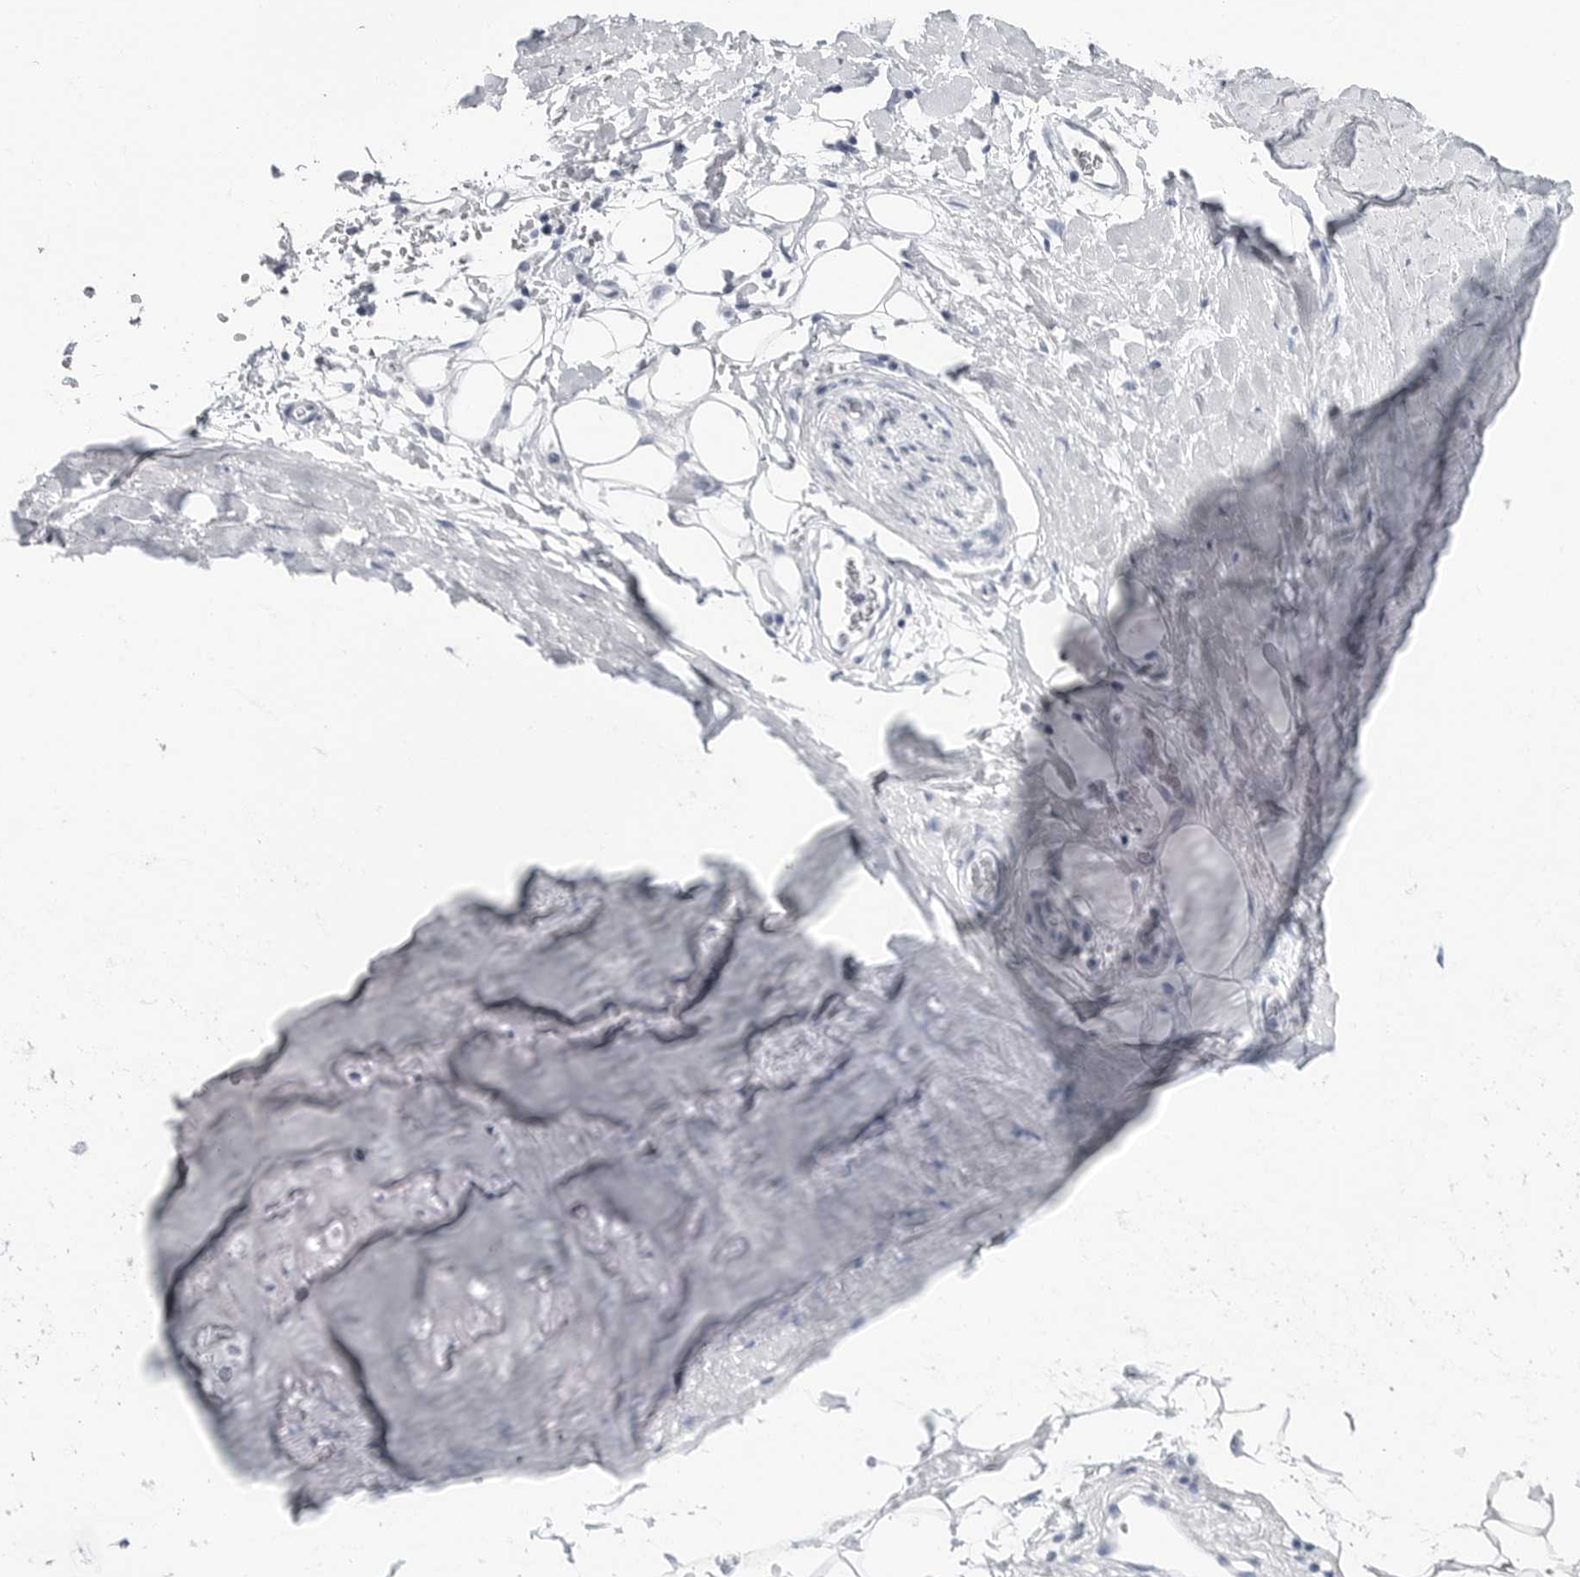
{"staining": {"intensity": "negative", "quantity": "none", "location": "none"}, "tissue": "adipose tissue", "cell_type": "Adipocytes", "image_type": "normal", "snomed": [{"axis": "morphology", "description": "Normal tissue, NOS"}, {"axis": "topography", "description": "Cartilage tissue"}], "caption": "Micrograph shows no protein expression in adipocytes of unremarkable adipose tissue.", "gene": "CSH1", "patient": {"sex": "female", "age": 63}}